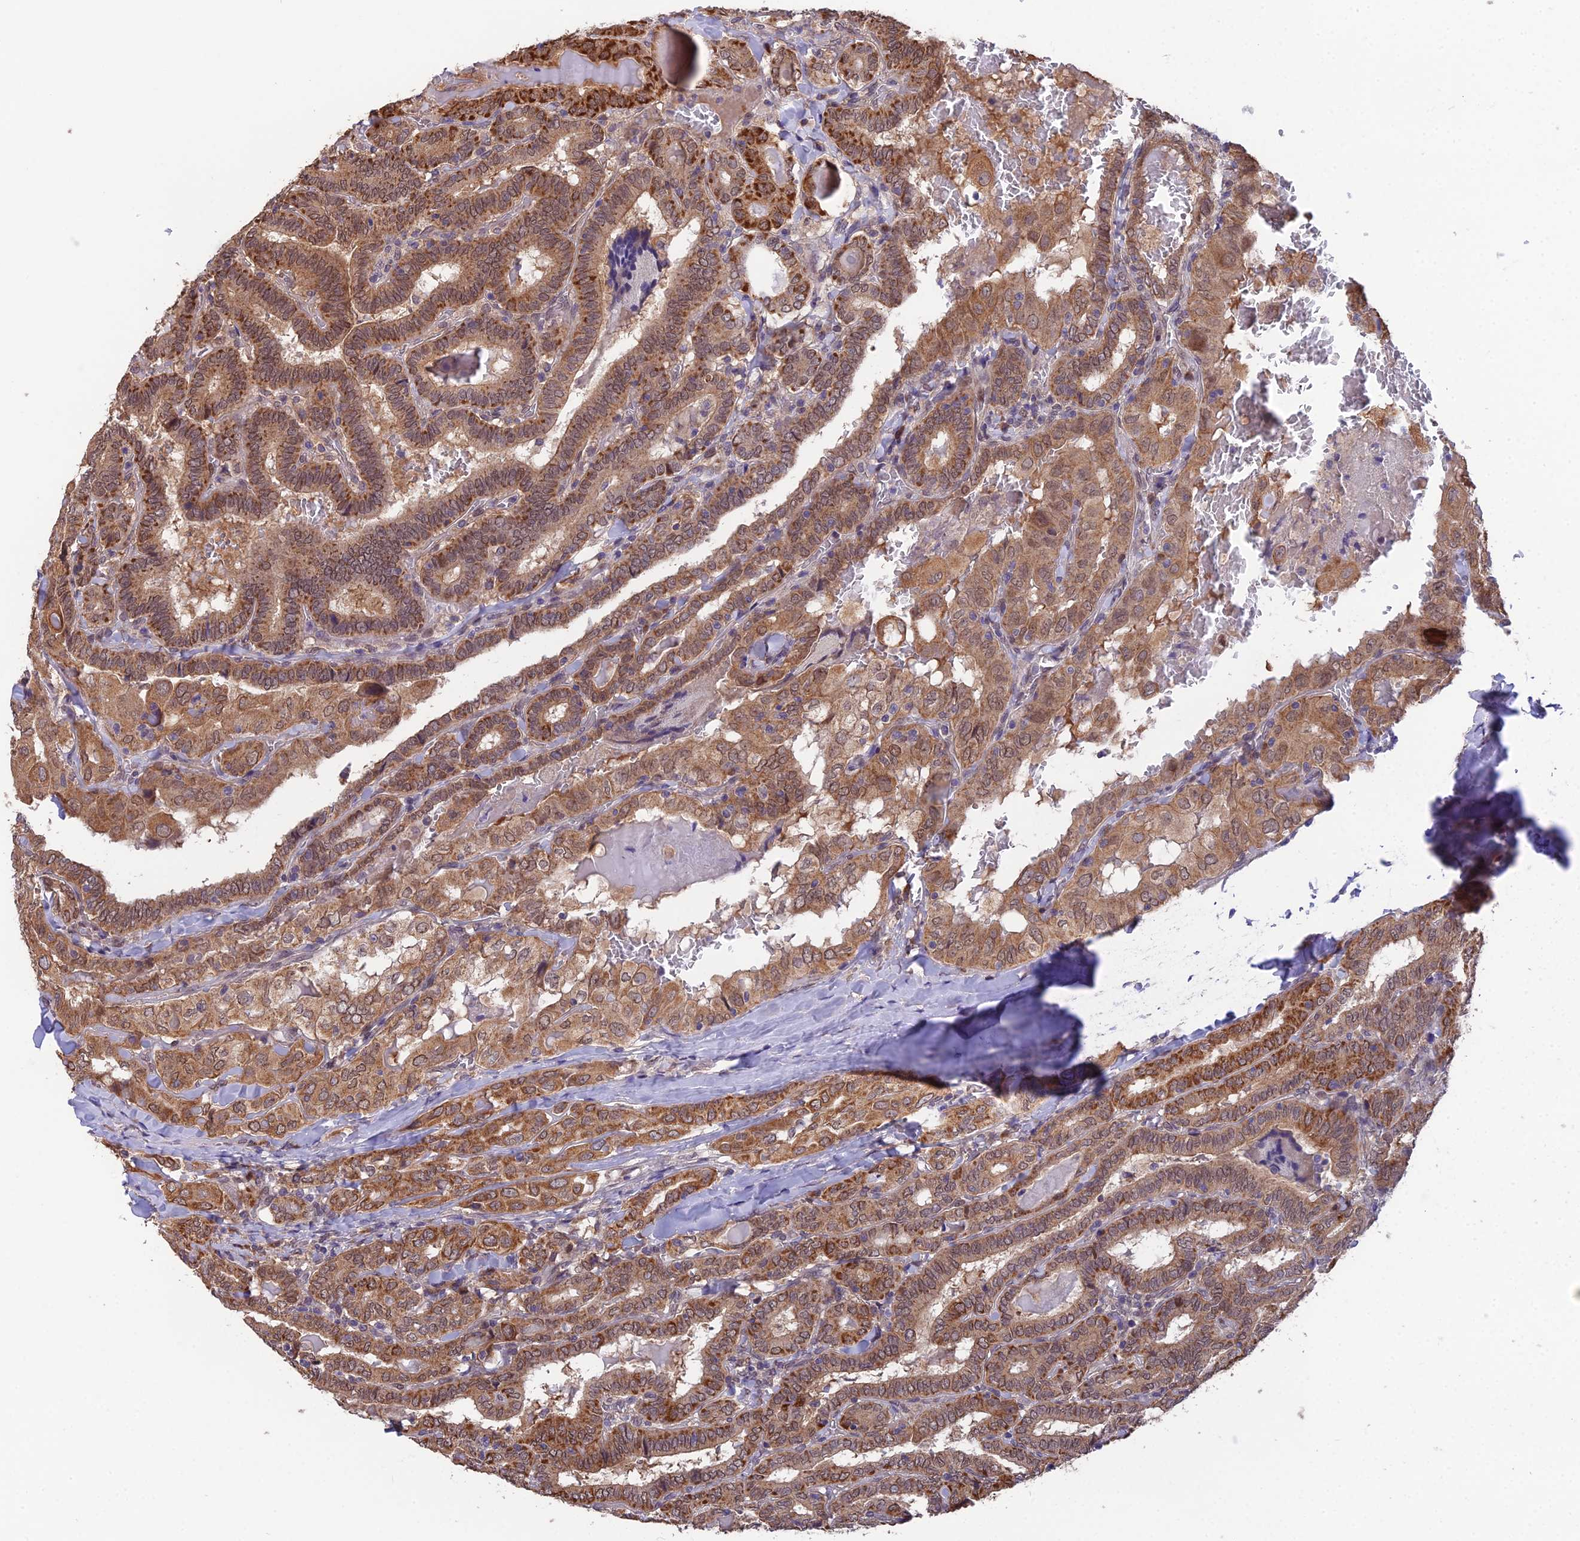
{"staining": {"intensity": "moderate", "quantity": ">75%", "location": "cytoplasmic/membranous,nuclear"}, "tissue": "thyroid cancer", "cell_type": "Tumor cells", "image_type": "cancer", "snomed": [{"axis": "morphology", "description": "Papillary adenocarcinoma, NOS"}, {"axis": "topography", "description": "Thyroid gland"}], "caption": "Immunohistochemistry (IHC) (DAB) staining of papillary adenocarcinoma (thyroid) demonstrates moderate cytoplasmic/membranous and nuclear protein positivity in approximately >75% of tumor cells.", "gene": "CYP2R1", "patient": {"sex": "female", "age": 72}}